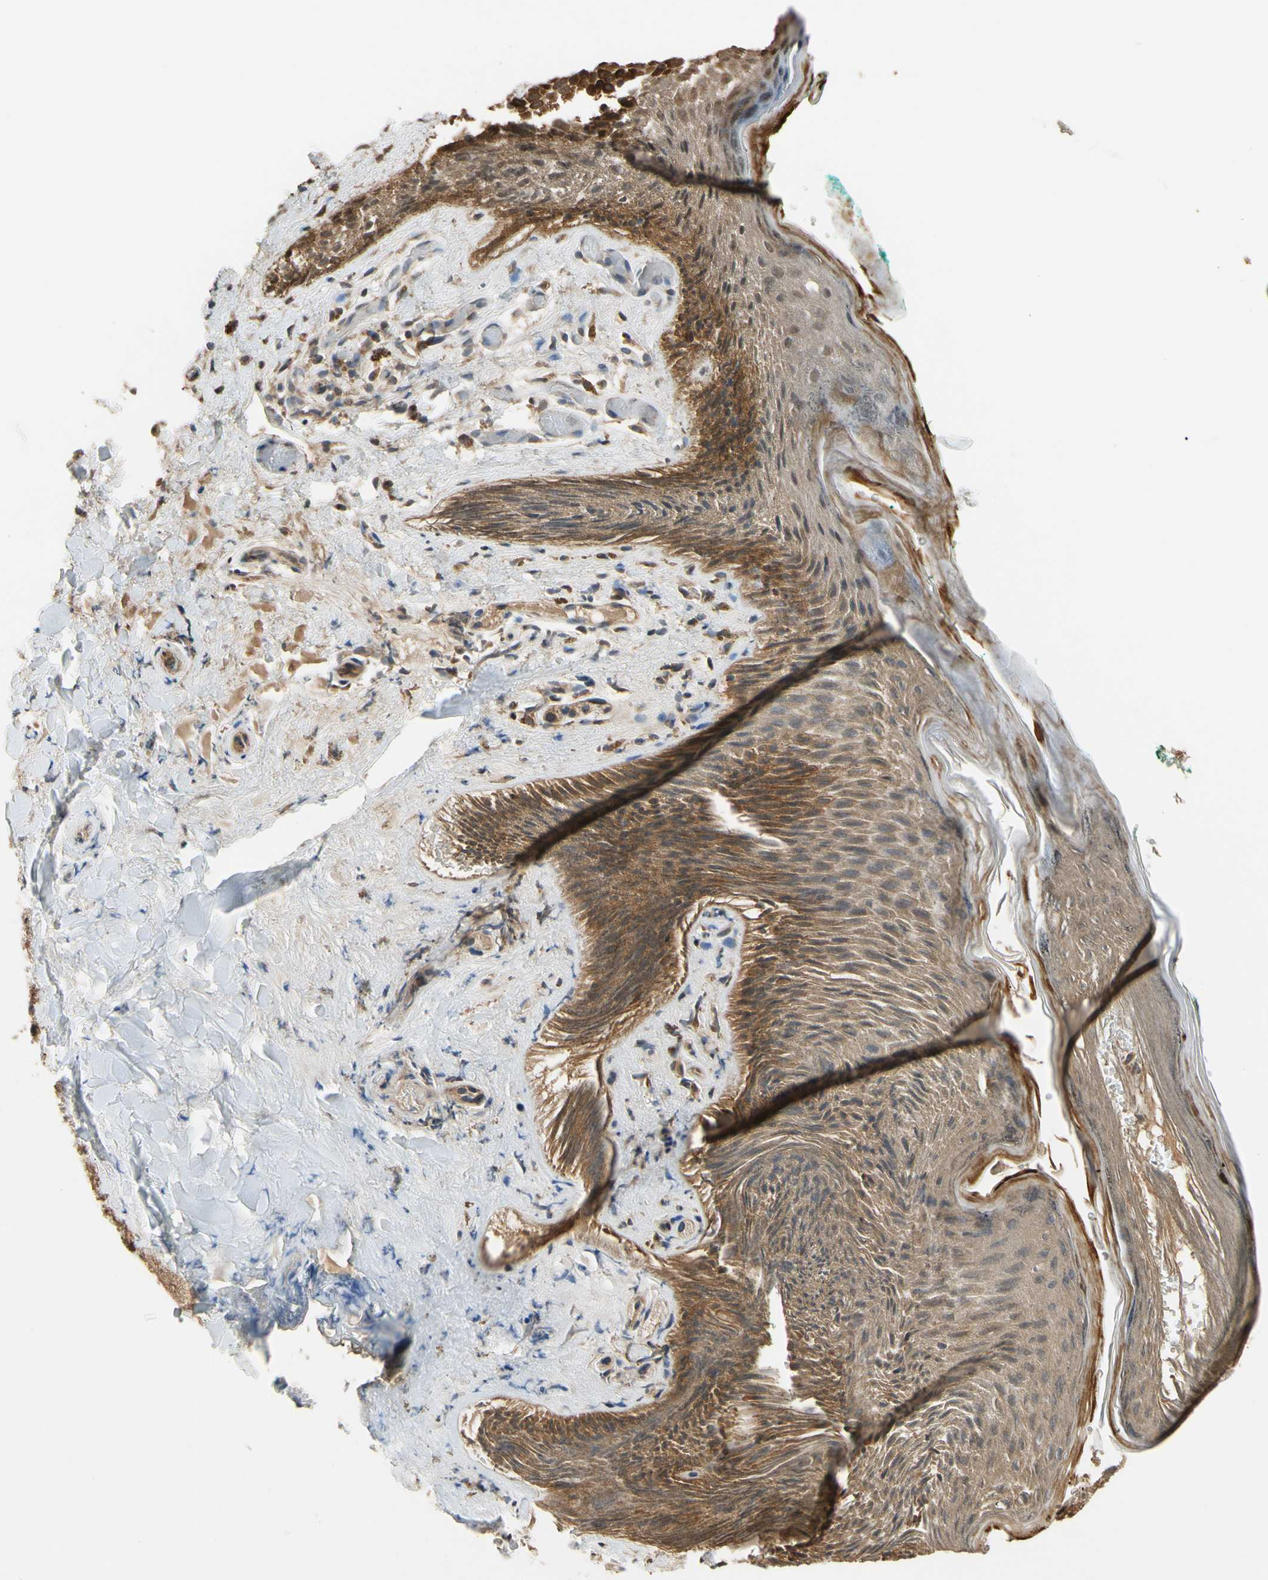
{"staining": {"intensity": "strong", "quantity": ">75%", "location": "cytoplasmic/membranous,nuclear"}, "tissue": "skin", "cell_type": "Epidermal cells", "image_type": "normal", "snomed": [{"axis": "morphology", "description": "Normal tissue, NOS"}, {"axis": "topography", "description": "Anal"}], "caption": "A high amount of strong cytoplasmic/membranous,nuclear staining is seen in approximately >75% of epidermal cells in unremarkable skin.", "gene": "TMEM230", "patient": {"sex": "male", "age": 74}}